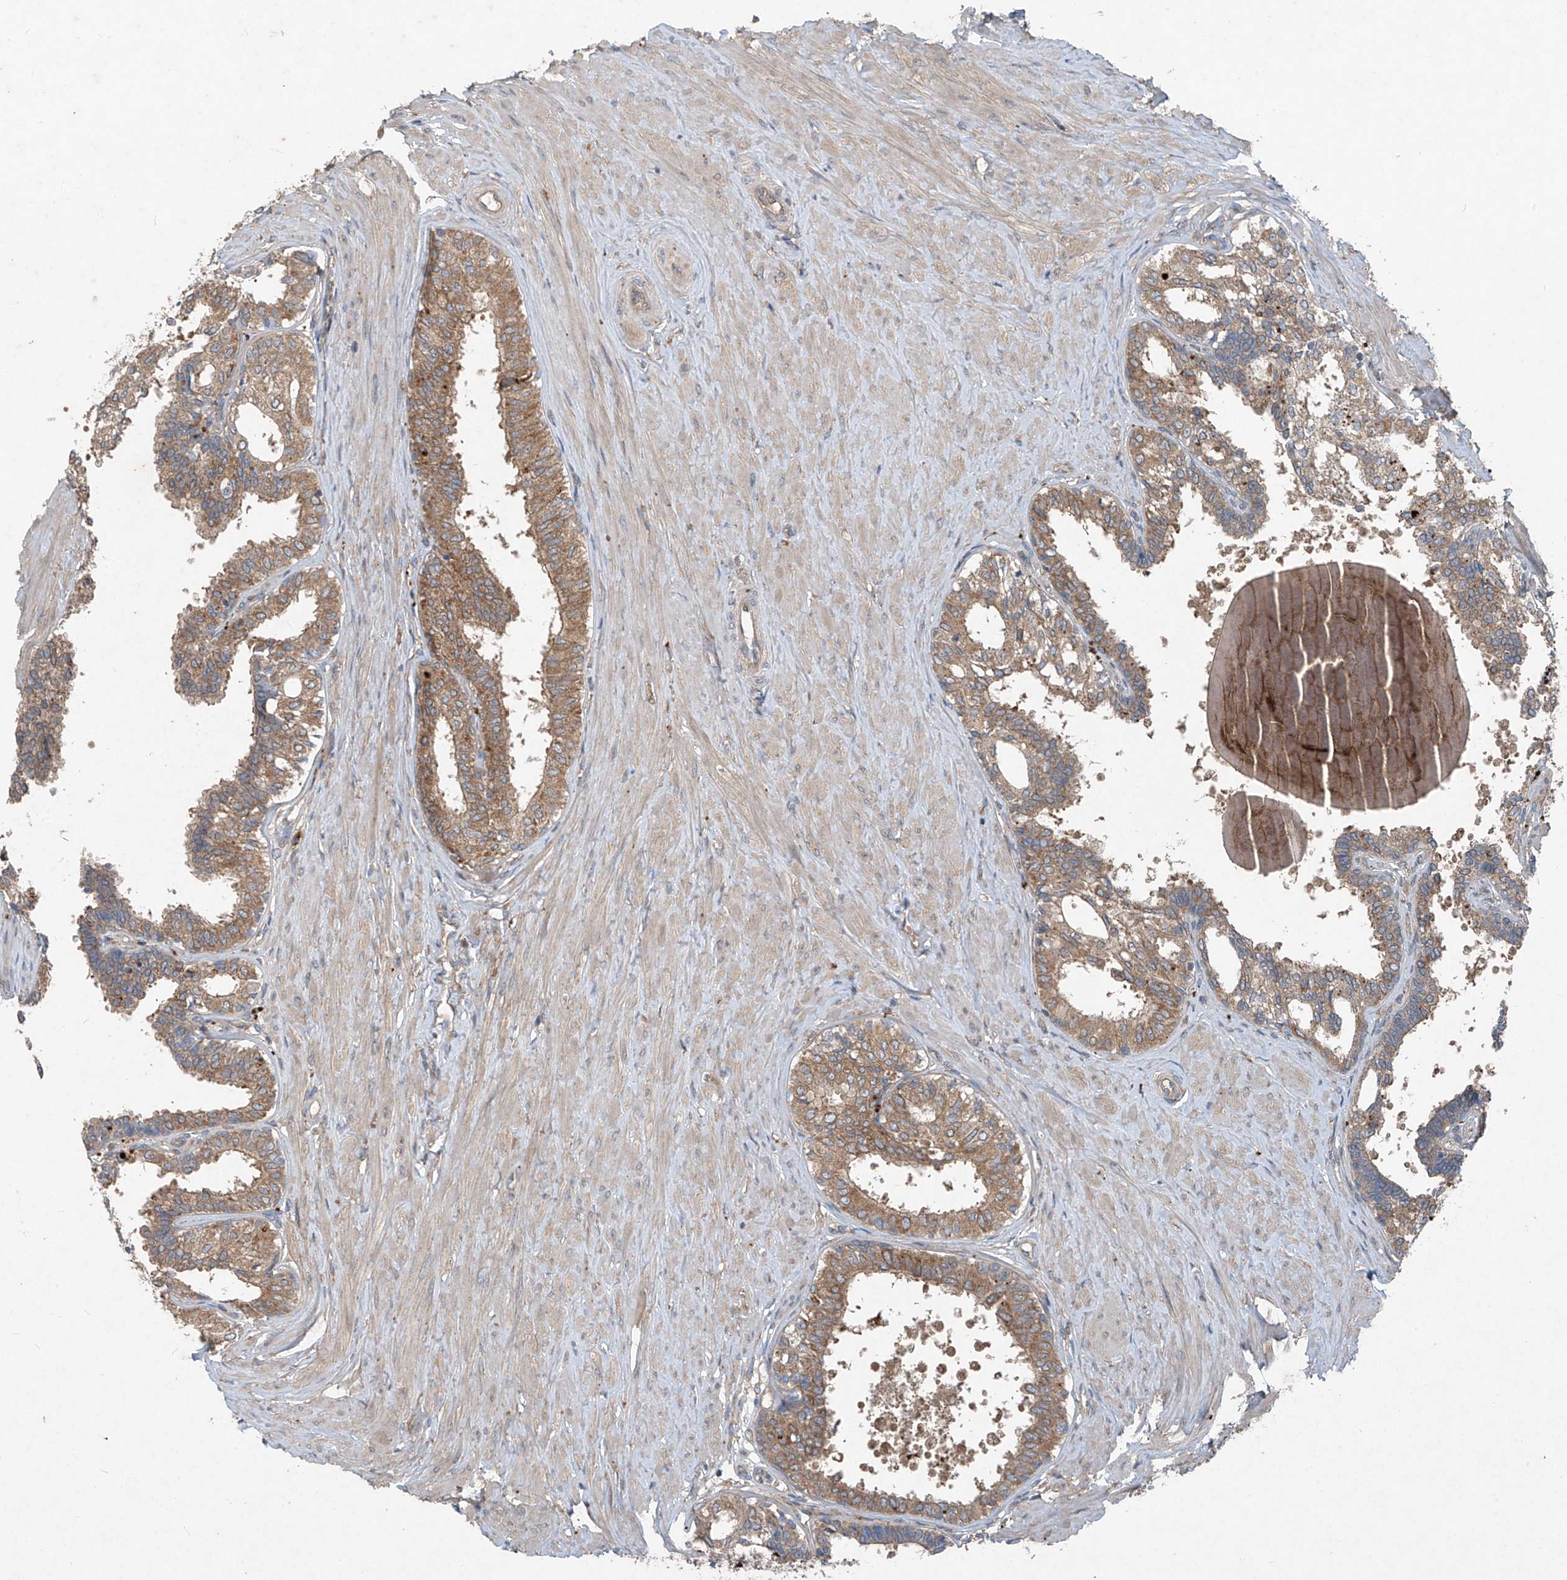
{"staining": {"intensity": "moderate", "quantity": ">75%", "location": "cytoplasmic/membranous"}, "tissue": "prostate", "cell_type": "Glandular cells", "image_type": "normal", "snomed": [{"axis": "morphology", "description": "Normal tissue, NOS"}, {"axis": "topography", "description": "Prostate"}], "caption": "Protein expression analysis of benign prostate displays moderate cytoplasmic/membranous positivity in about >75% of glandular cells.", "gene": "FOXRED2", "patient": {"sex": "male", "age": 48}}